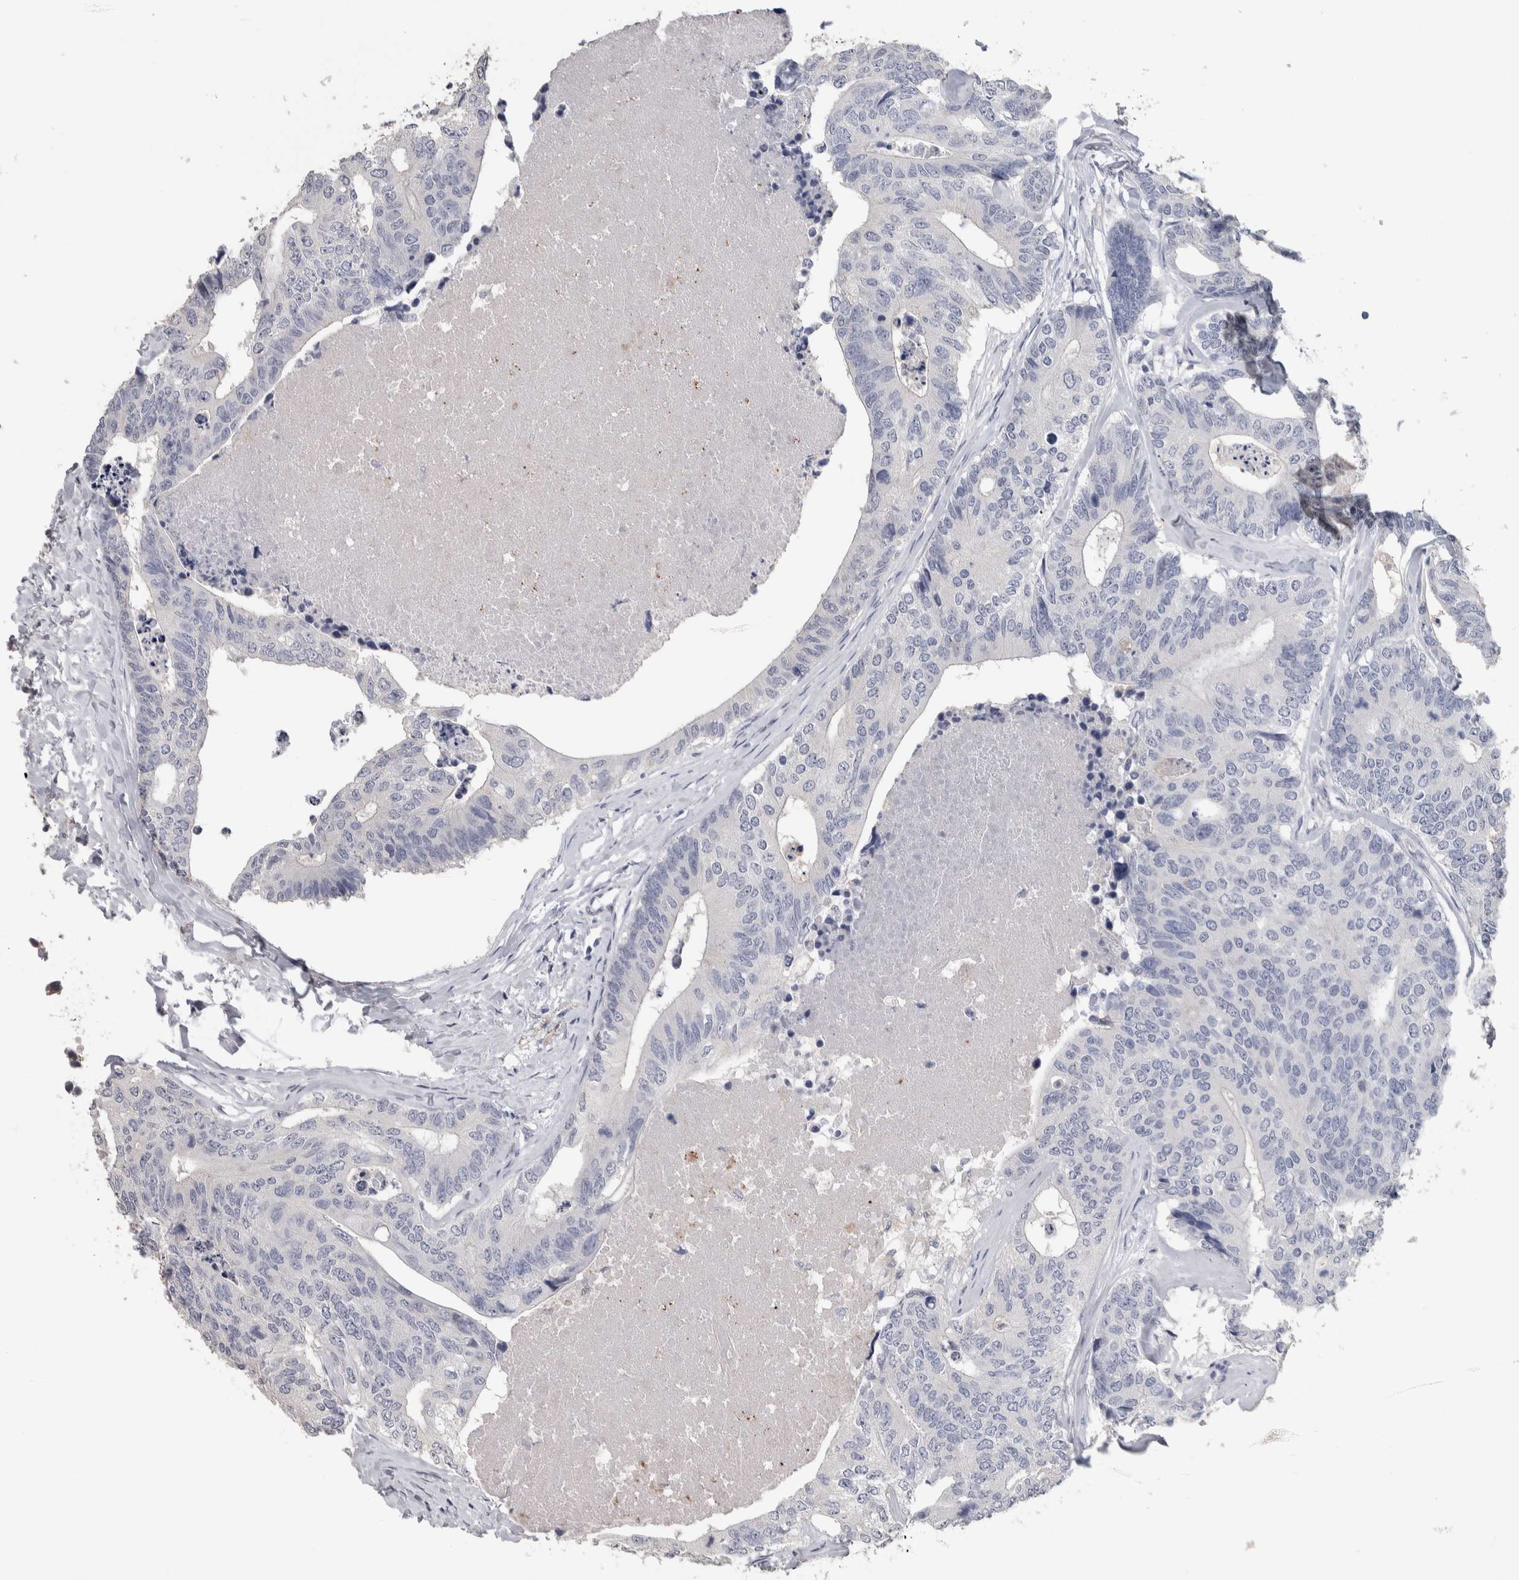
{"staining": {"intensity": "negative", "quantity": "none", "location": "none"}, "tissue": "colorectal cancer", "cell_type": "Tumor cells", "image_type": "cancer", "snomed": [{"axis": "morphology", "description": "Adenocarcinoma, NOS"}, {"axis": "topography", "description": "Colon"}], "caption": "Tumor cells are negative for protein expression in human colorectal cancer. (DAB immunohistochemistry visualized using brightfield microscopy, high magnification).", "gene": "TMEM102", "patient": {"sex": "female", "age": 67}}